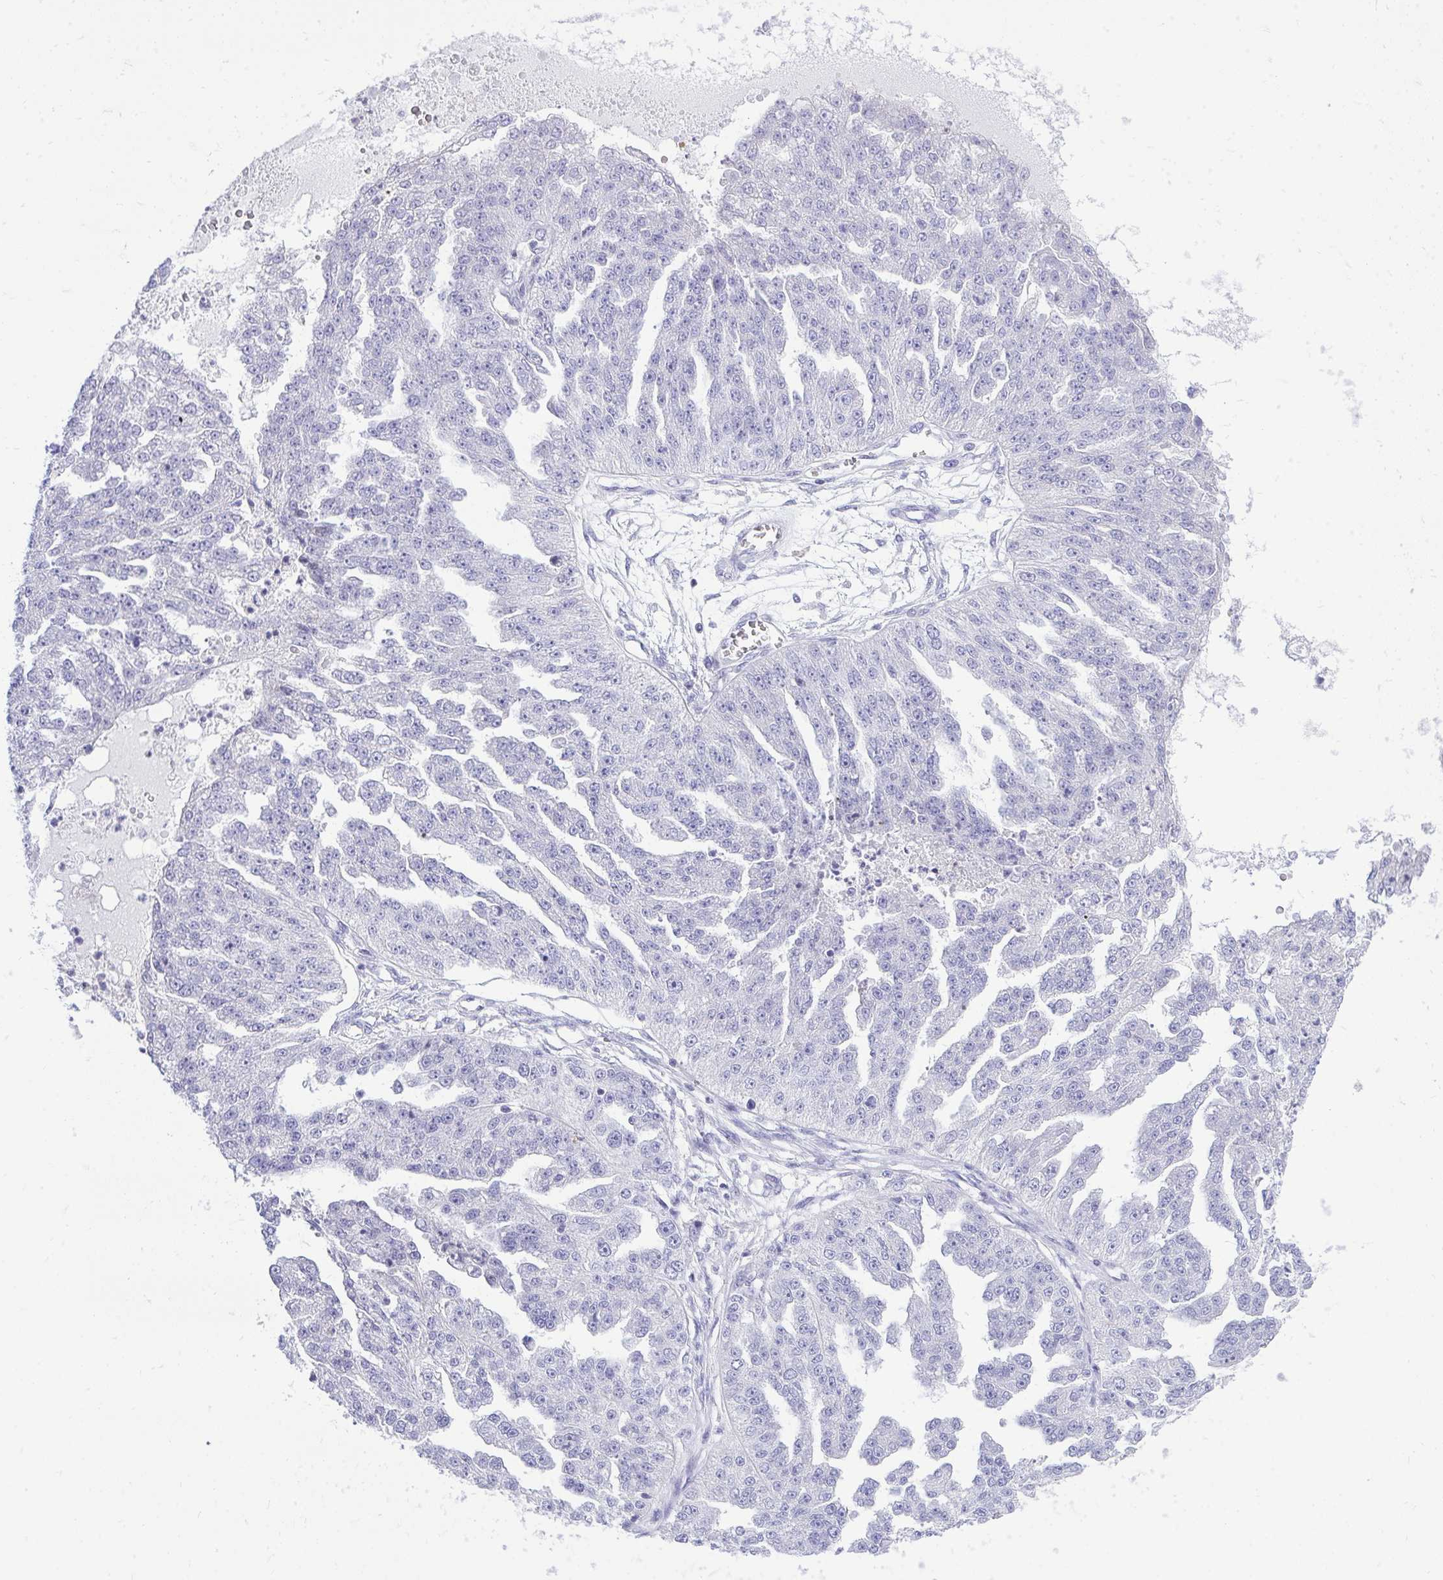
{"staining": {"intensity": "negative", "quantity": "none", "location": "none"}, "tissue": "ovarian cancer", "cell_type": "Tumor cells", "image_type": "cancer", "snomed": [{"axis": "morphology", "description": "Cystadenocarcinoma, serous, NOS"}, {"axis": "topography", "description": "Ovary"}], "caption": "The immunohistochemistry (IHC) histopathology image has no significant expression in tumor cells of ovarian cancer tissue.", "gene": "GABRA1", "patient": {"sex": "female", "age": 58}}